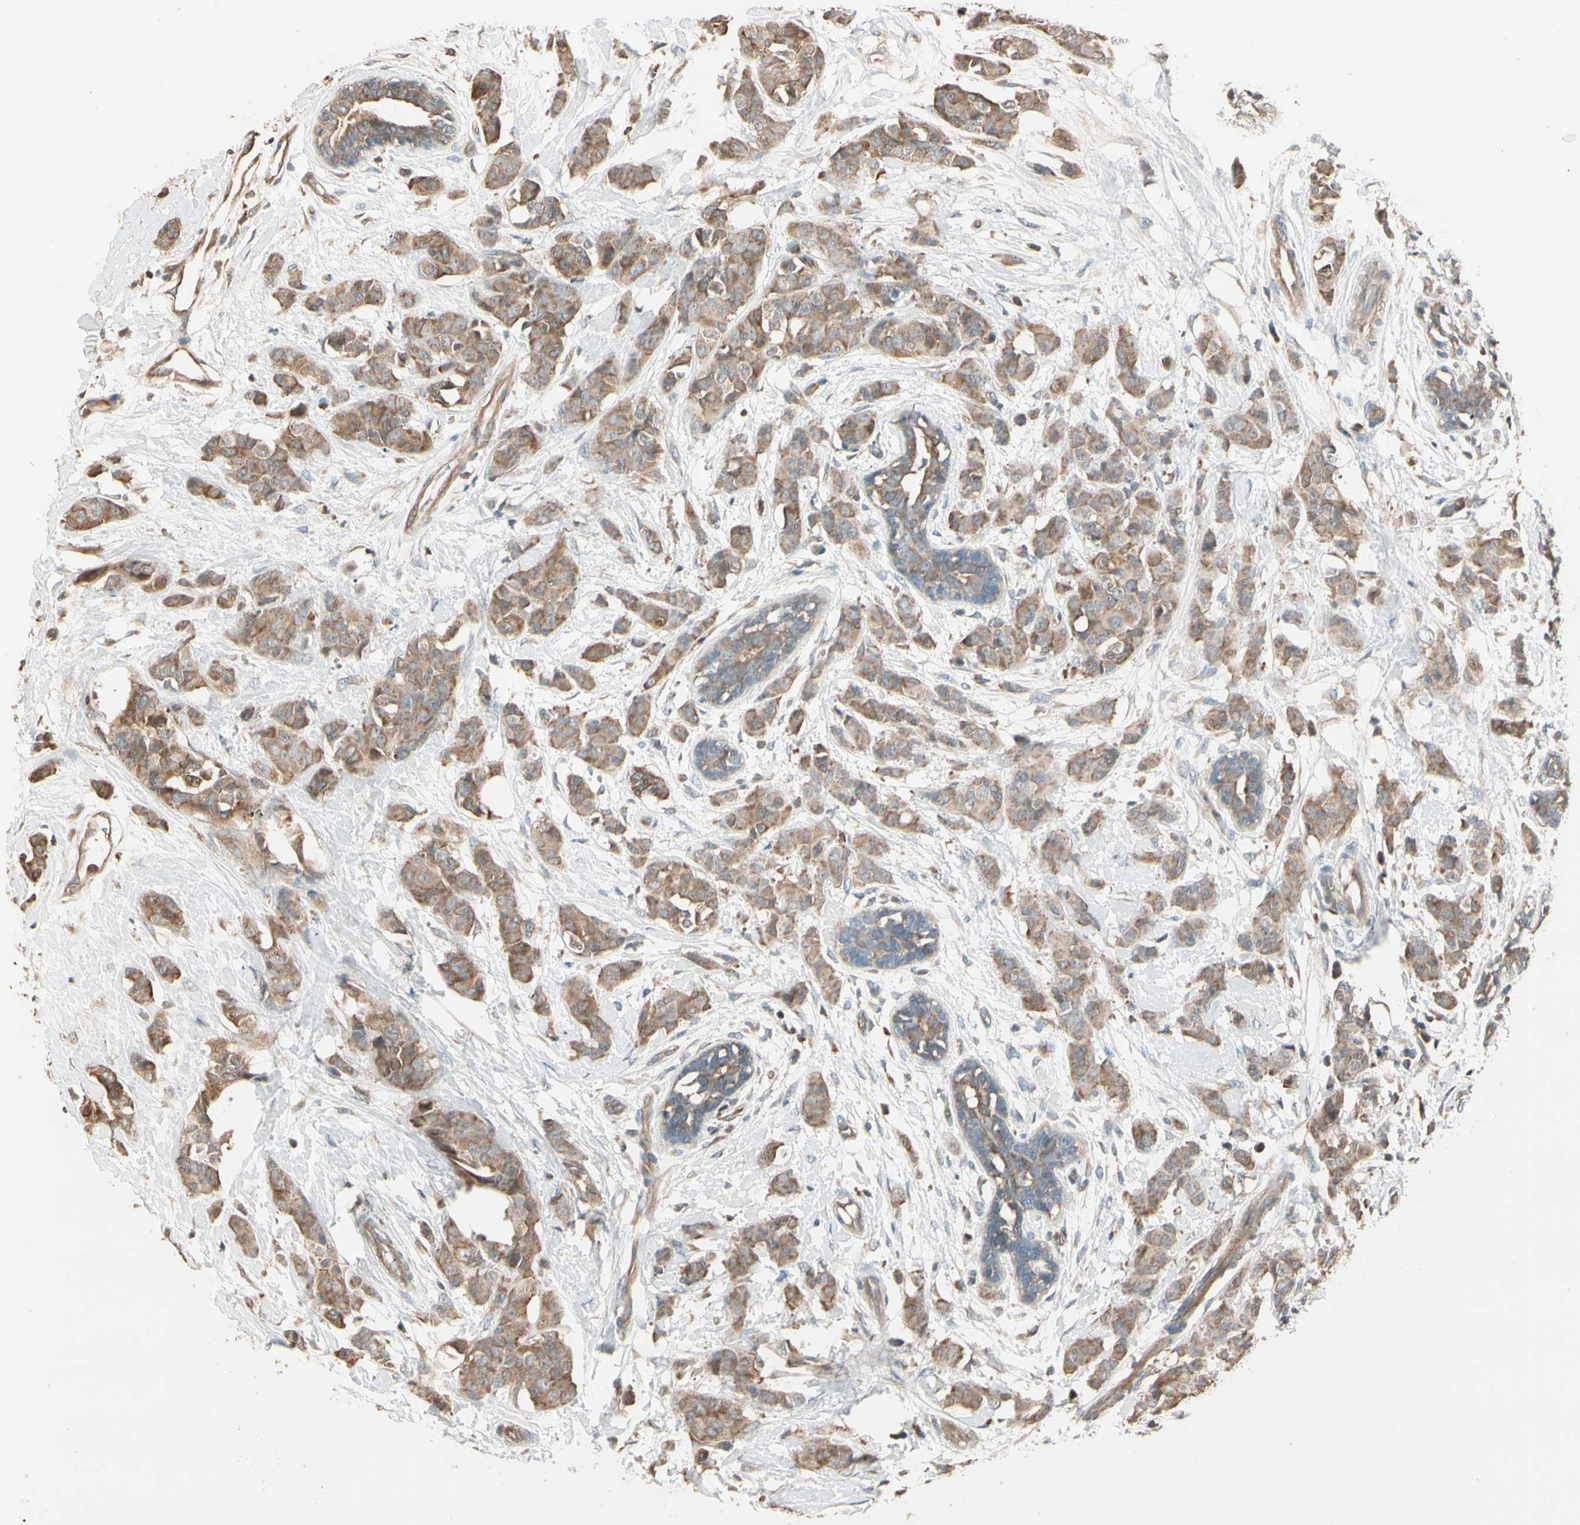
{"staining": {"intensity": "moderate", "quantity": ">75%", "location": "cytoplasmic/membranous"}, "tissue": "breast cancer", "cell_type": "Tumor cells", "image_type": "cancer", "snomed": [{"axis": "morphology", "description": "Normal tissue, NOS"}, {"axis": "morphology", "description": "Duct carcinoma"}, {"axis": "topography", "description": "Breast"}], "caption": "Tumor cells show moderate cytoplasmic/membranous staining in about >75% of cells in intraductal carcinoma (breast).", "gene": "TNFRSF21", "patient": {"sex": "female", "age": 40}}